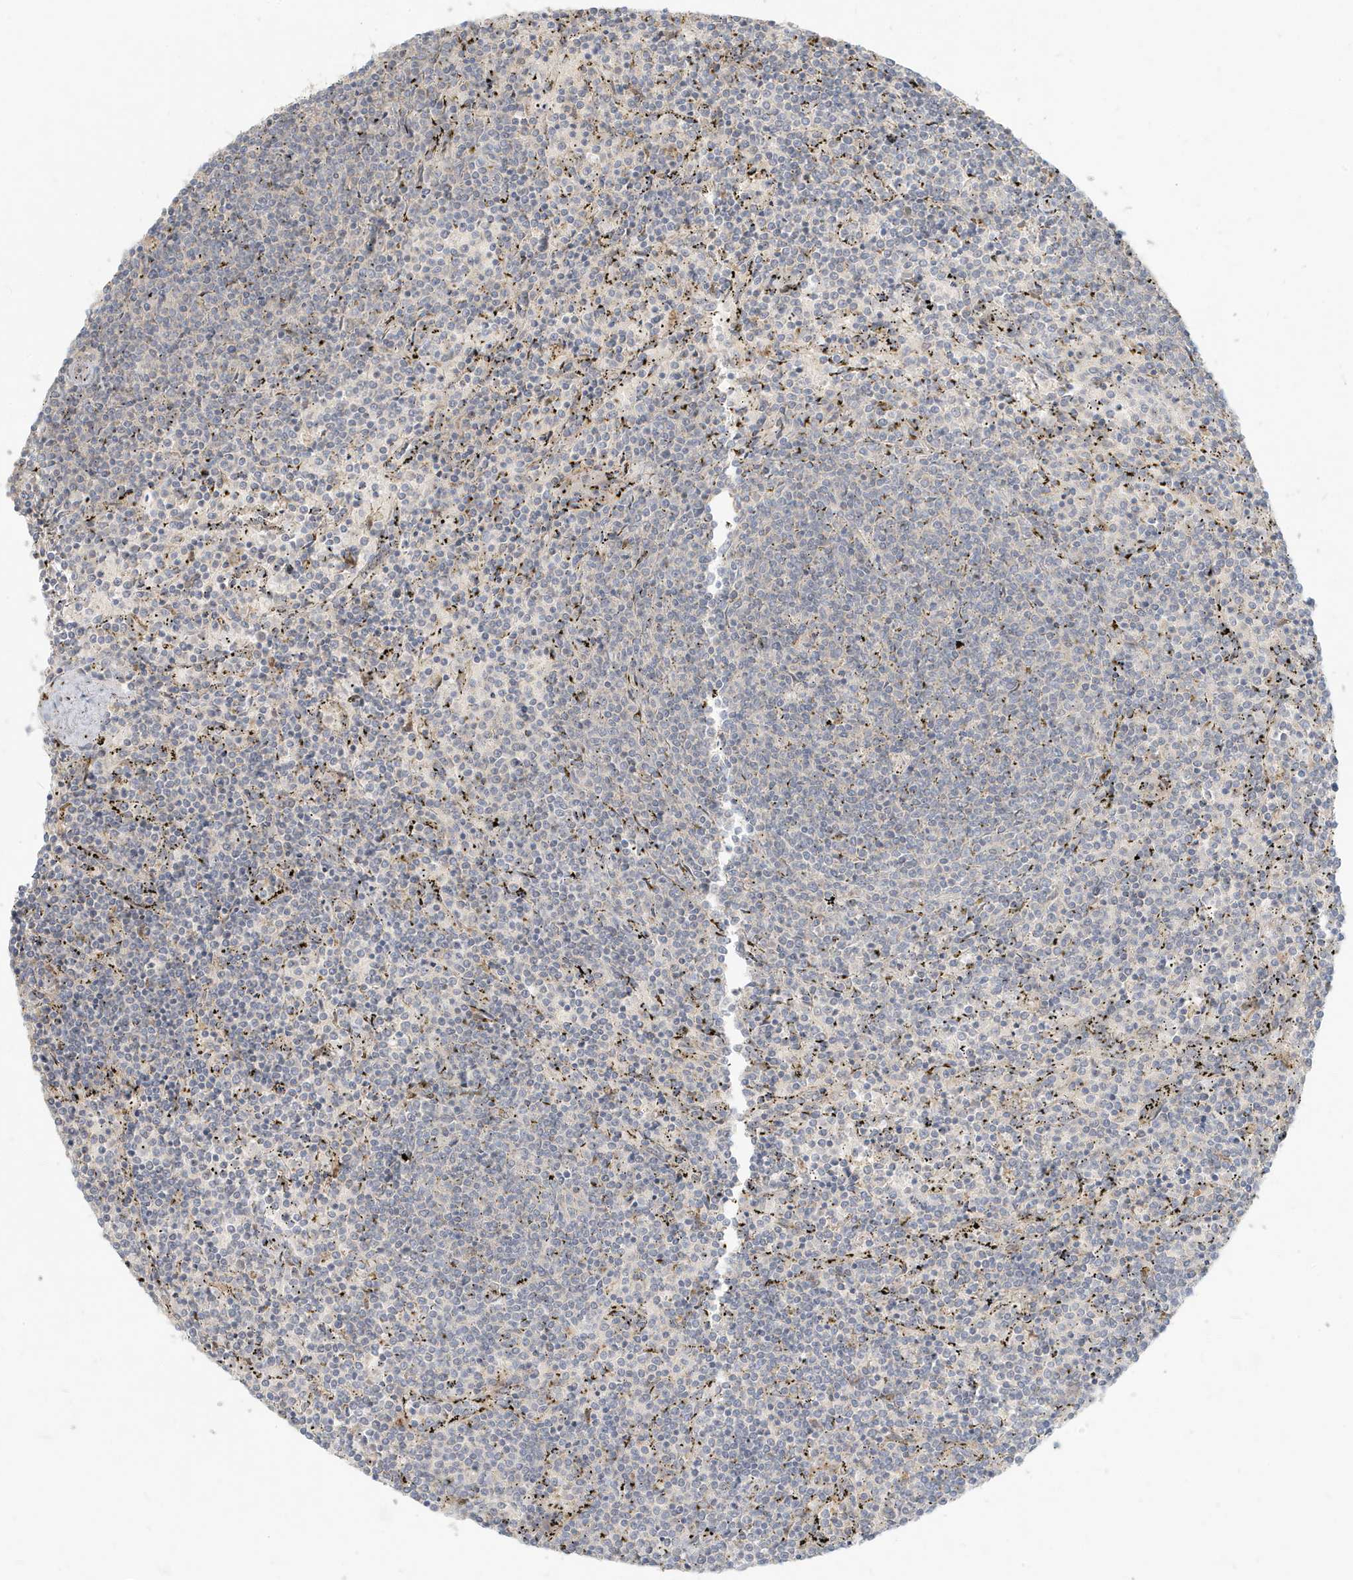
{"staining": {"intensity": "negative", "quantity": "none", "location": "none"}, "tissue": "lymphoma", "cell_type": "Tumor cells", "image_type": "cancer", "snomed": [{"axis": "morphology", "description": "Malignant lymphoma, non-Hodgkin's type, Low grade"}, {"axis": "topography", "description": "Spleen"}], "caption": "Immunohistochemistry (IHC) photomicrograph of human lymphoma stained for a protein (brown), which demonstrates no positivity in tumor cells.", "gene": "MCOLN1", "patient": {"sex": "female", "age": 50}}